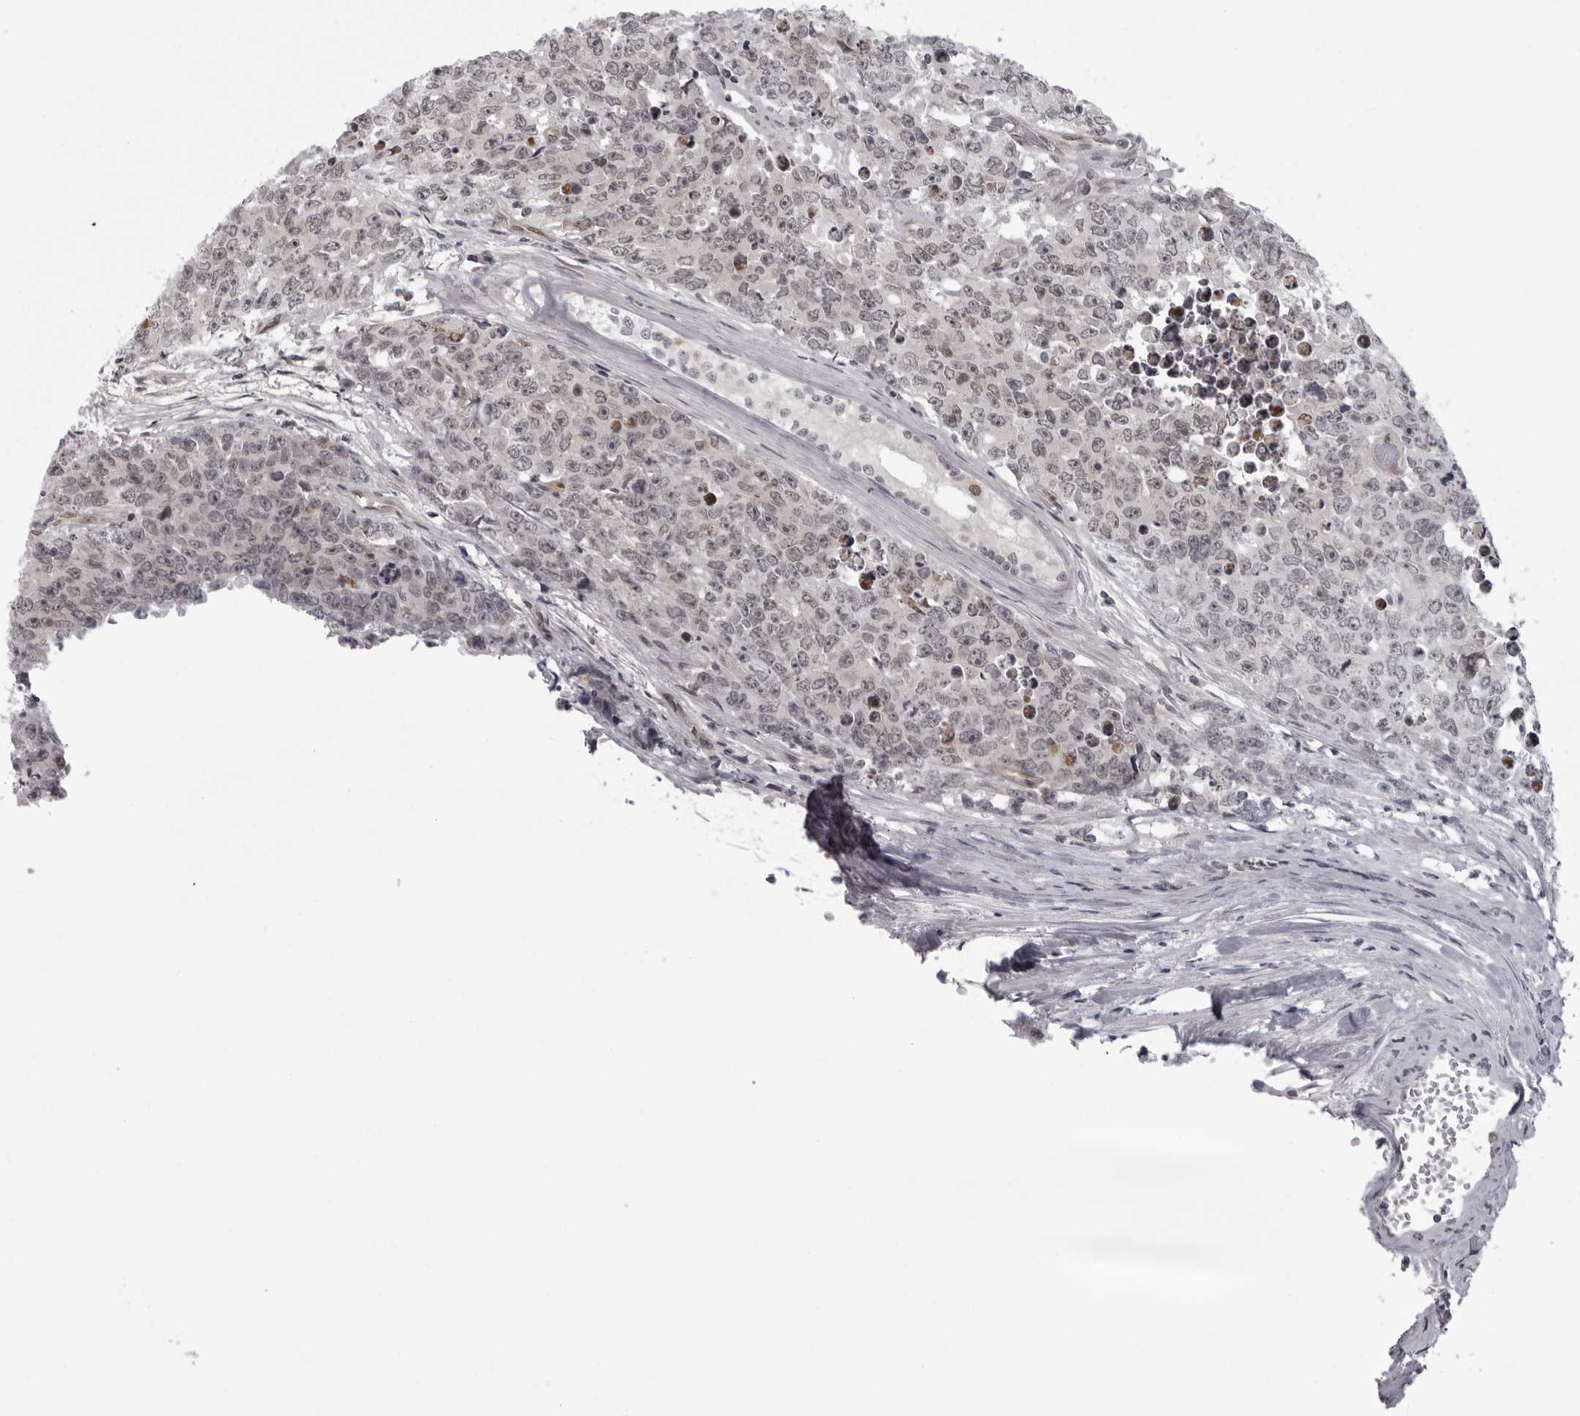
{"staining": {"intensity": "weak", "quantity": "<25%", "location": "nuclear"}, "tissue": "testis cancer", "cell_type": "Tumor cells", "image_type": "cancer", "snomed": [{"axis": "morphology", "description": "Carcinoma, Embryonal, NOS"}, {"axis": "topography", "description": "Testis"}], "caption": "Immunohistochemical staining of embryonal carcinoma (testis) shows no significant staining in tumor cells. (Brightfield microscopy of DAB (3,3'-diaminobenzidine) IHC at high magnification).", "gene": "MAPK12", "patient": {"sex": "male", "age": 28}}